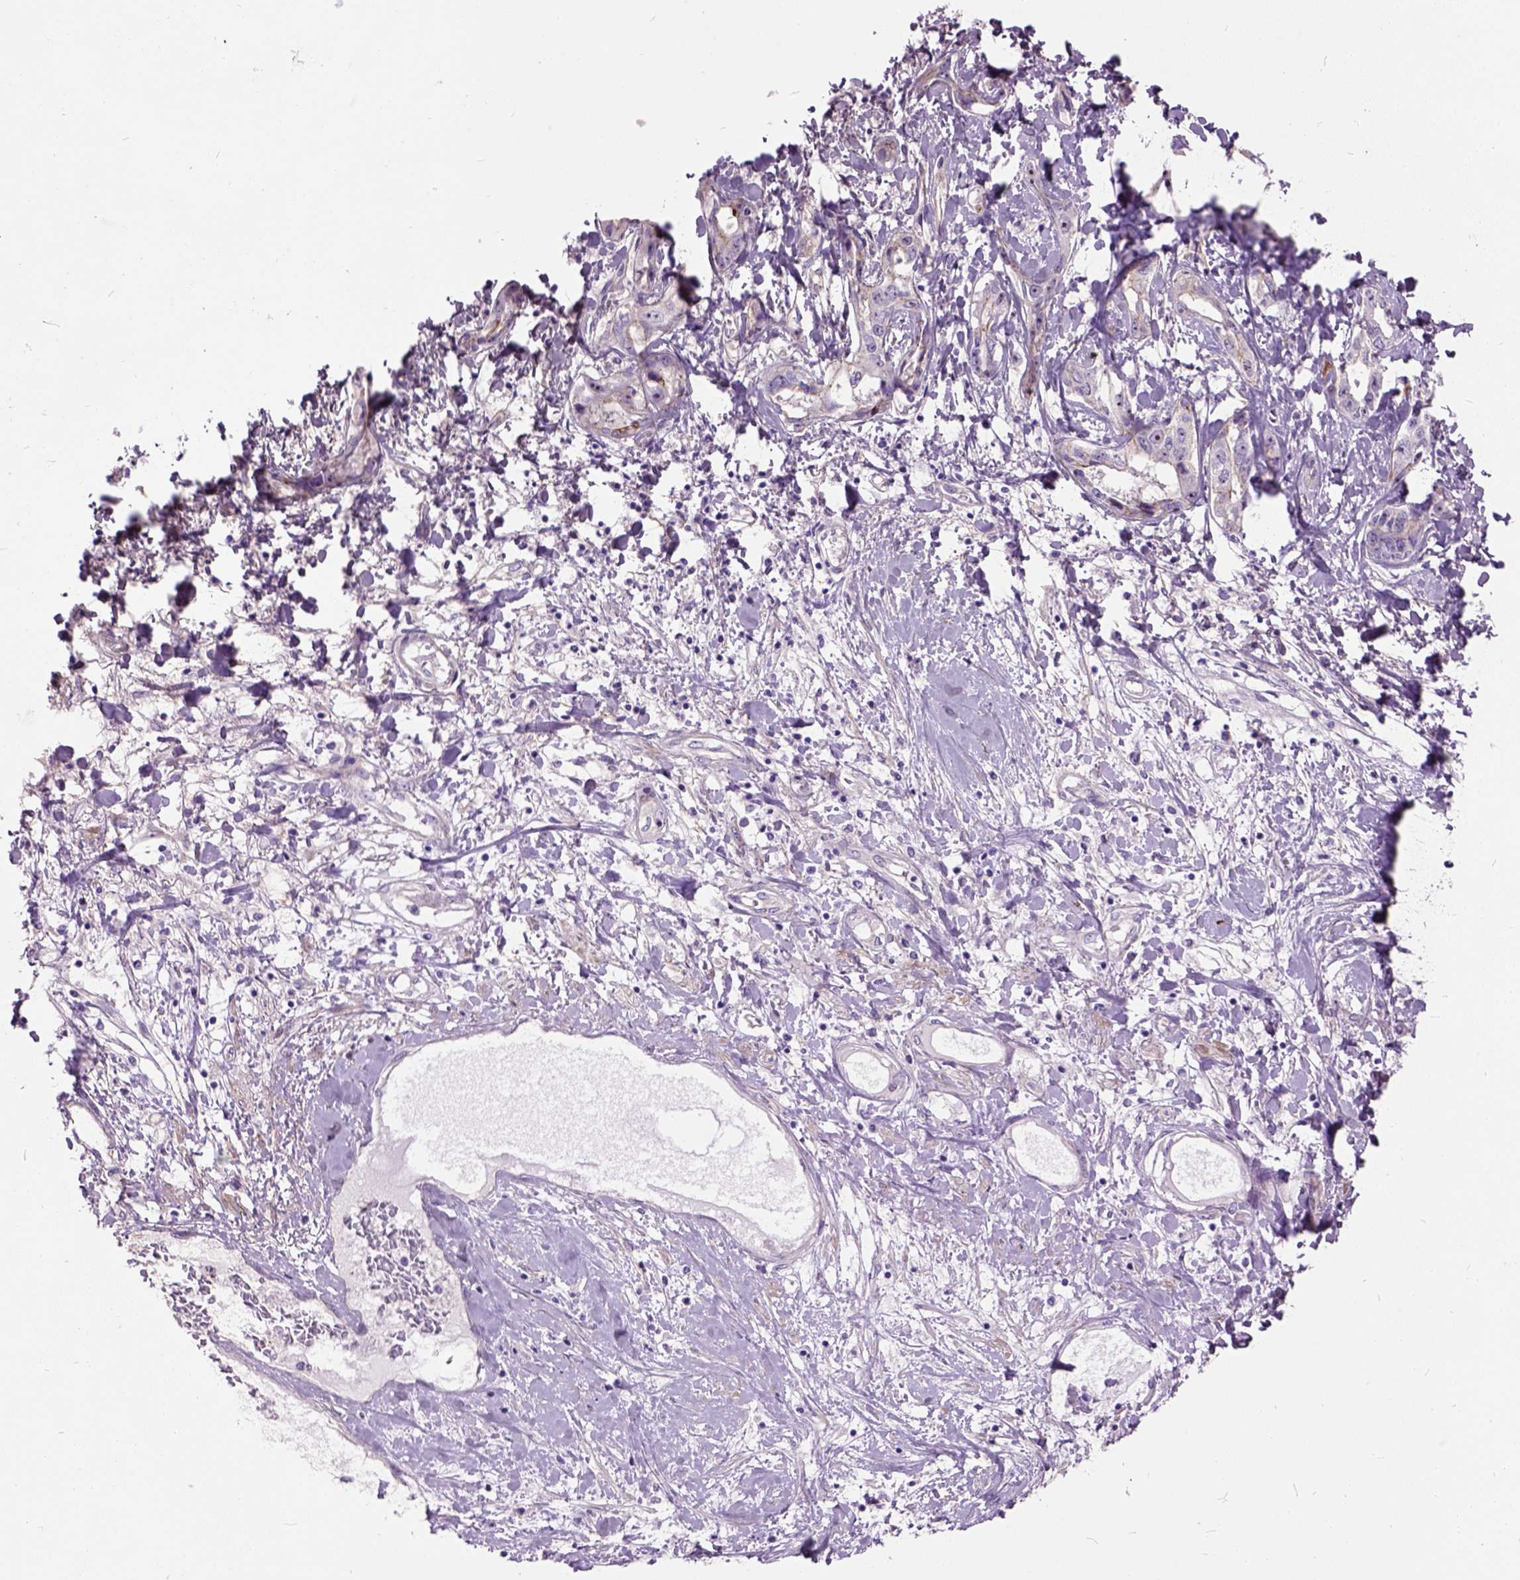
{"staining": {"intensity": "moderate", "quantity": "<25%", "location": "cytoplasmic/membranous"}, "tissue": "liver cancer", "cell_type": "Tumor cells", "image_type": "cancer", "snomed": [{"axis": "morphology", "description": "Cholangiocarcinoma"}, {"axis": "topography", "description": "Liver"}], "caption": "Liver cancer (cholangiocarcinoma) stained with DAB (3,3'-diaminobenzidine) immunohistochemistry (IHC) shows low levels of moderate cytoplasmic/membranous staining in about <25% of tumor cells.", "gene": "MAPT", "patient": {"sex": "male", "age": 59}}